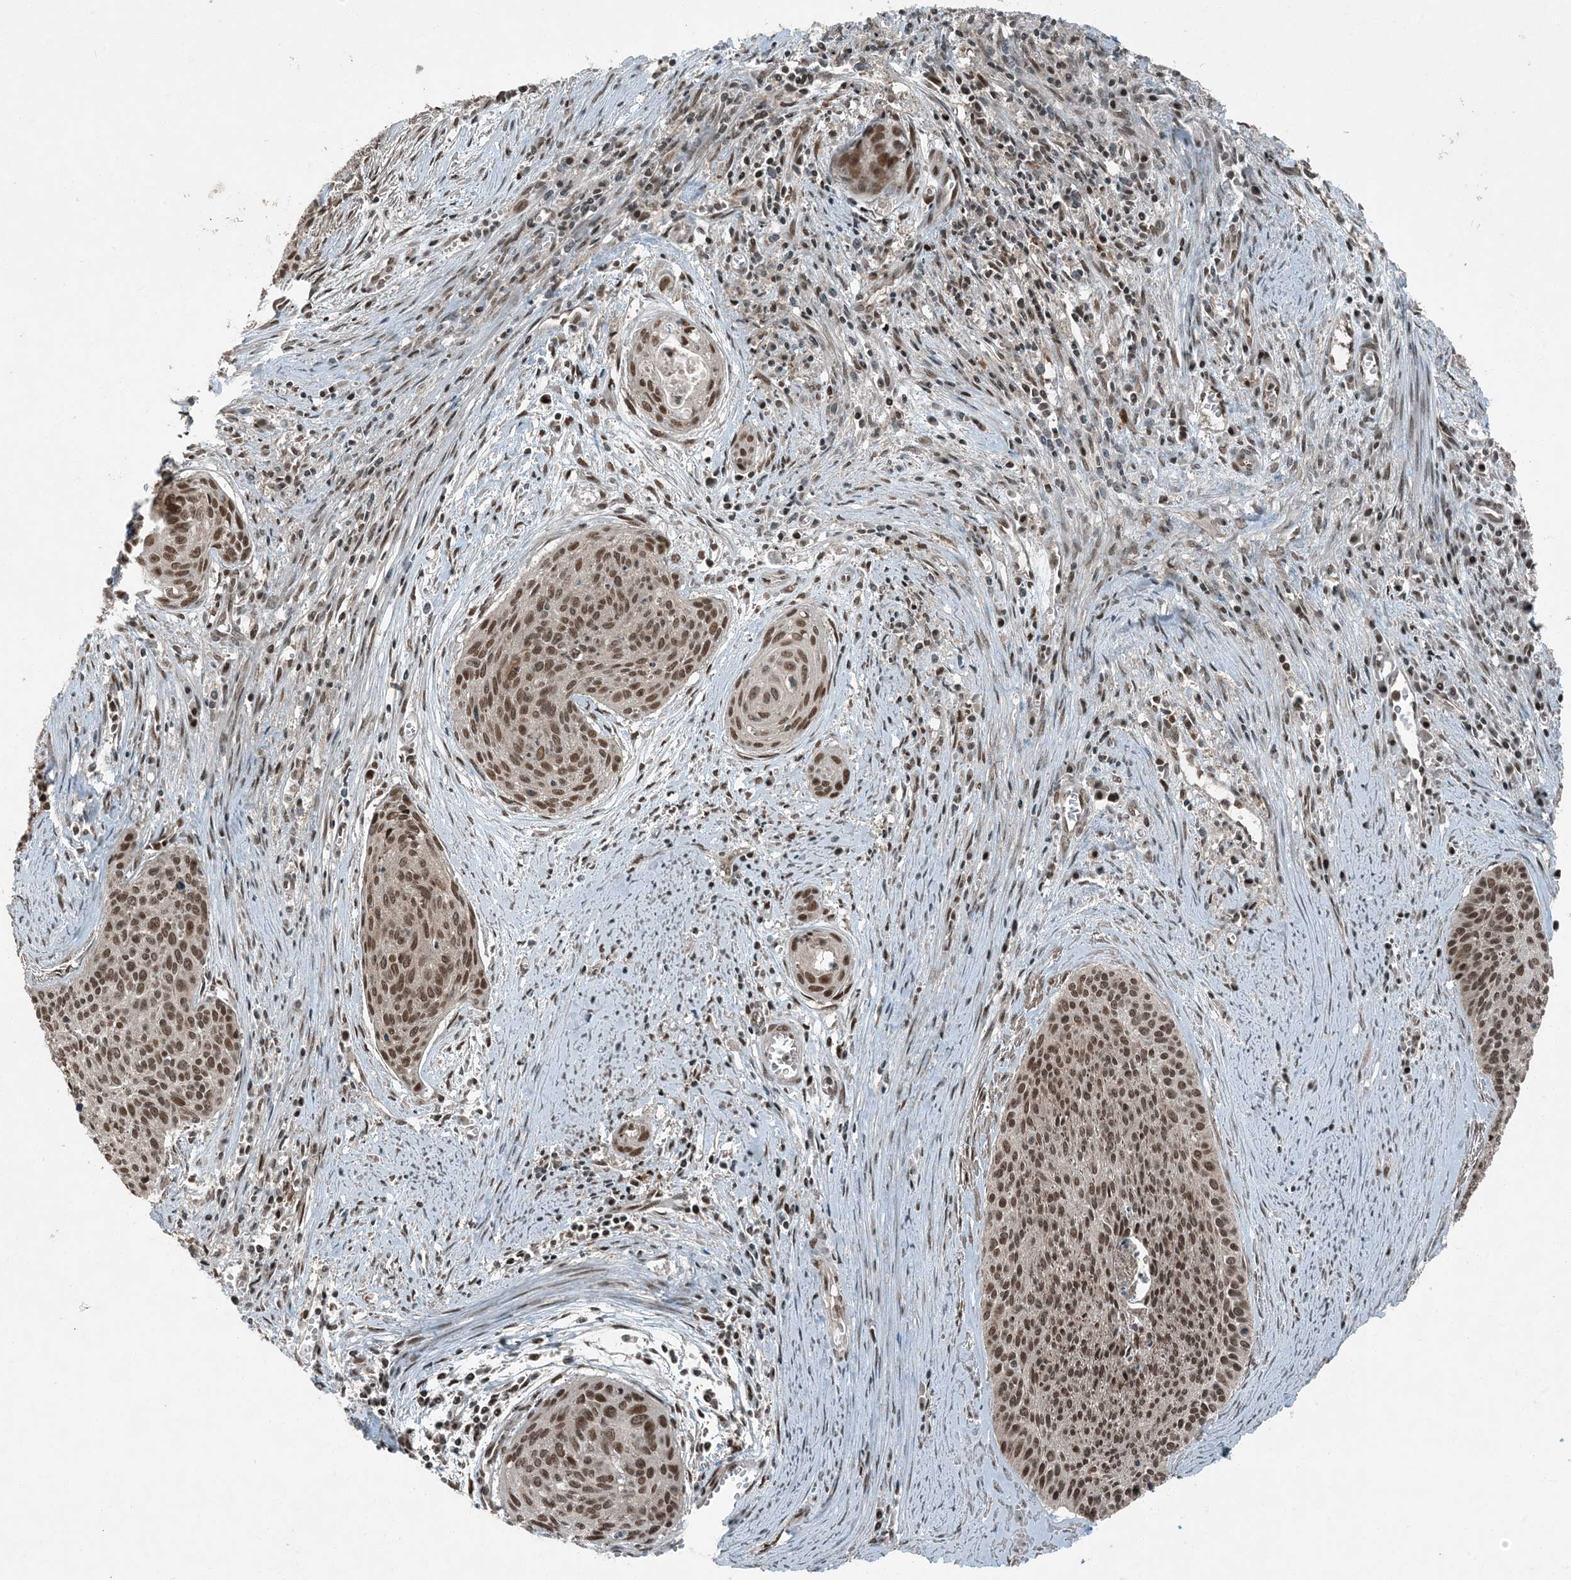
{"staining": {"intensity": "moderate", "quantity": ">75%", "location": "nuclear"}, "tissue": "cervical cancer", "cell_type": "Tumor cells", "image_type": "cancer", "snomed": [{"axis": "morphology", "description": "Squamous cell carcinoma, NOS"}, {"axis": "topography", "description": "Cervix"}], "caption": "Immunohistochemistry (IHC) (DAB (3,3'-diaminobenzidine)) staining of human cervical cancer displays moderate nuclear protein staining in approximately >75% of tumor cells. (DAB (3,3'-diaminobenzidine) = brown stain, brightfield microscopy at high magnification).", "gene": "TRAPPC12", "patient": {"sex": "female", "age": 55}}